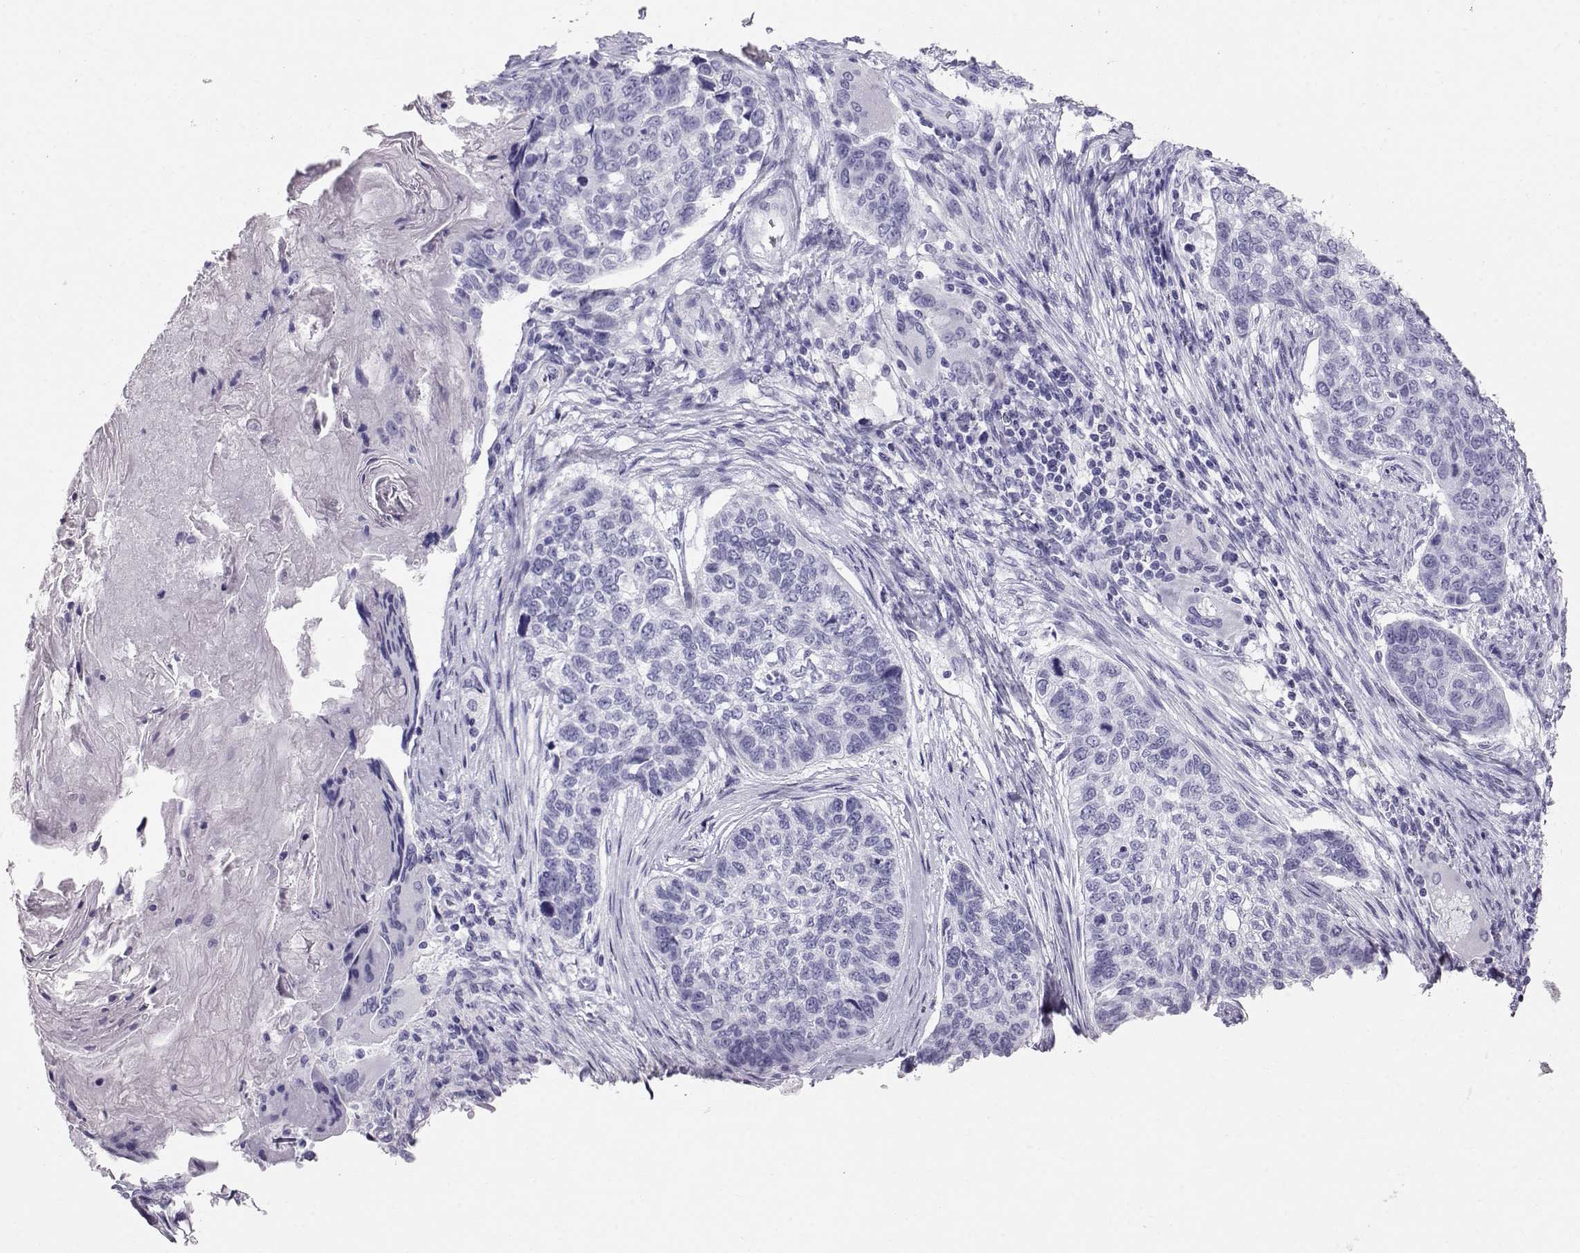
{"staining": {"intensity": "negative", "quantity": "none", "location": "none"}, "tissue": "lung cancer", "cell_type": "Tumor cells", "image_type": "cancer", "snomed": [{"axis": "morphology", "description": "Squamous cell carcinoma, NOS"}, {"axis": "topography", "description": "Lung"}], "caption": "Protein analysis of lung cancer (squamous cell carcinoma) displays no significant positivity in tumor cells.", "gene": "RD3", "patient": {"sex": "male", "age": 69}}